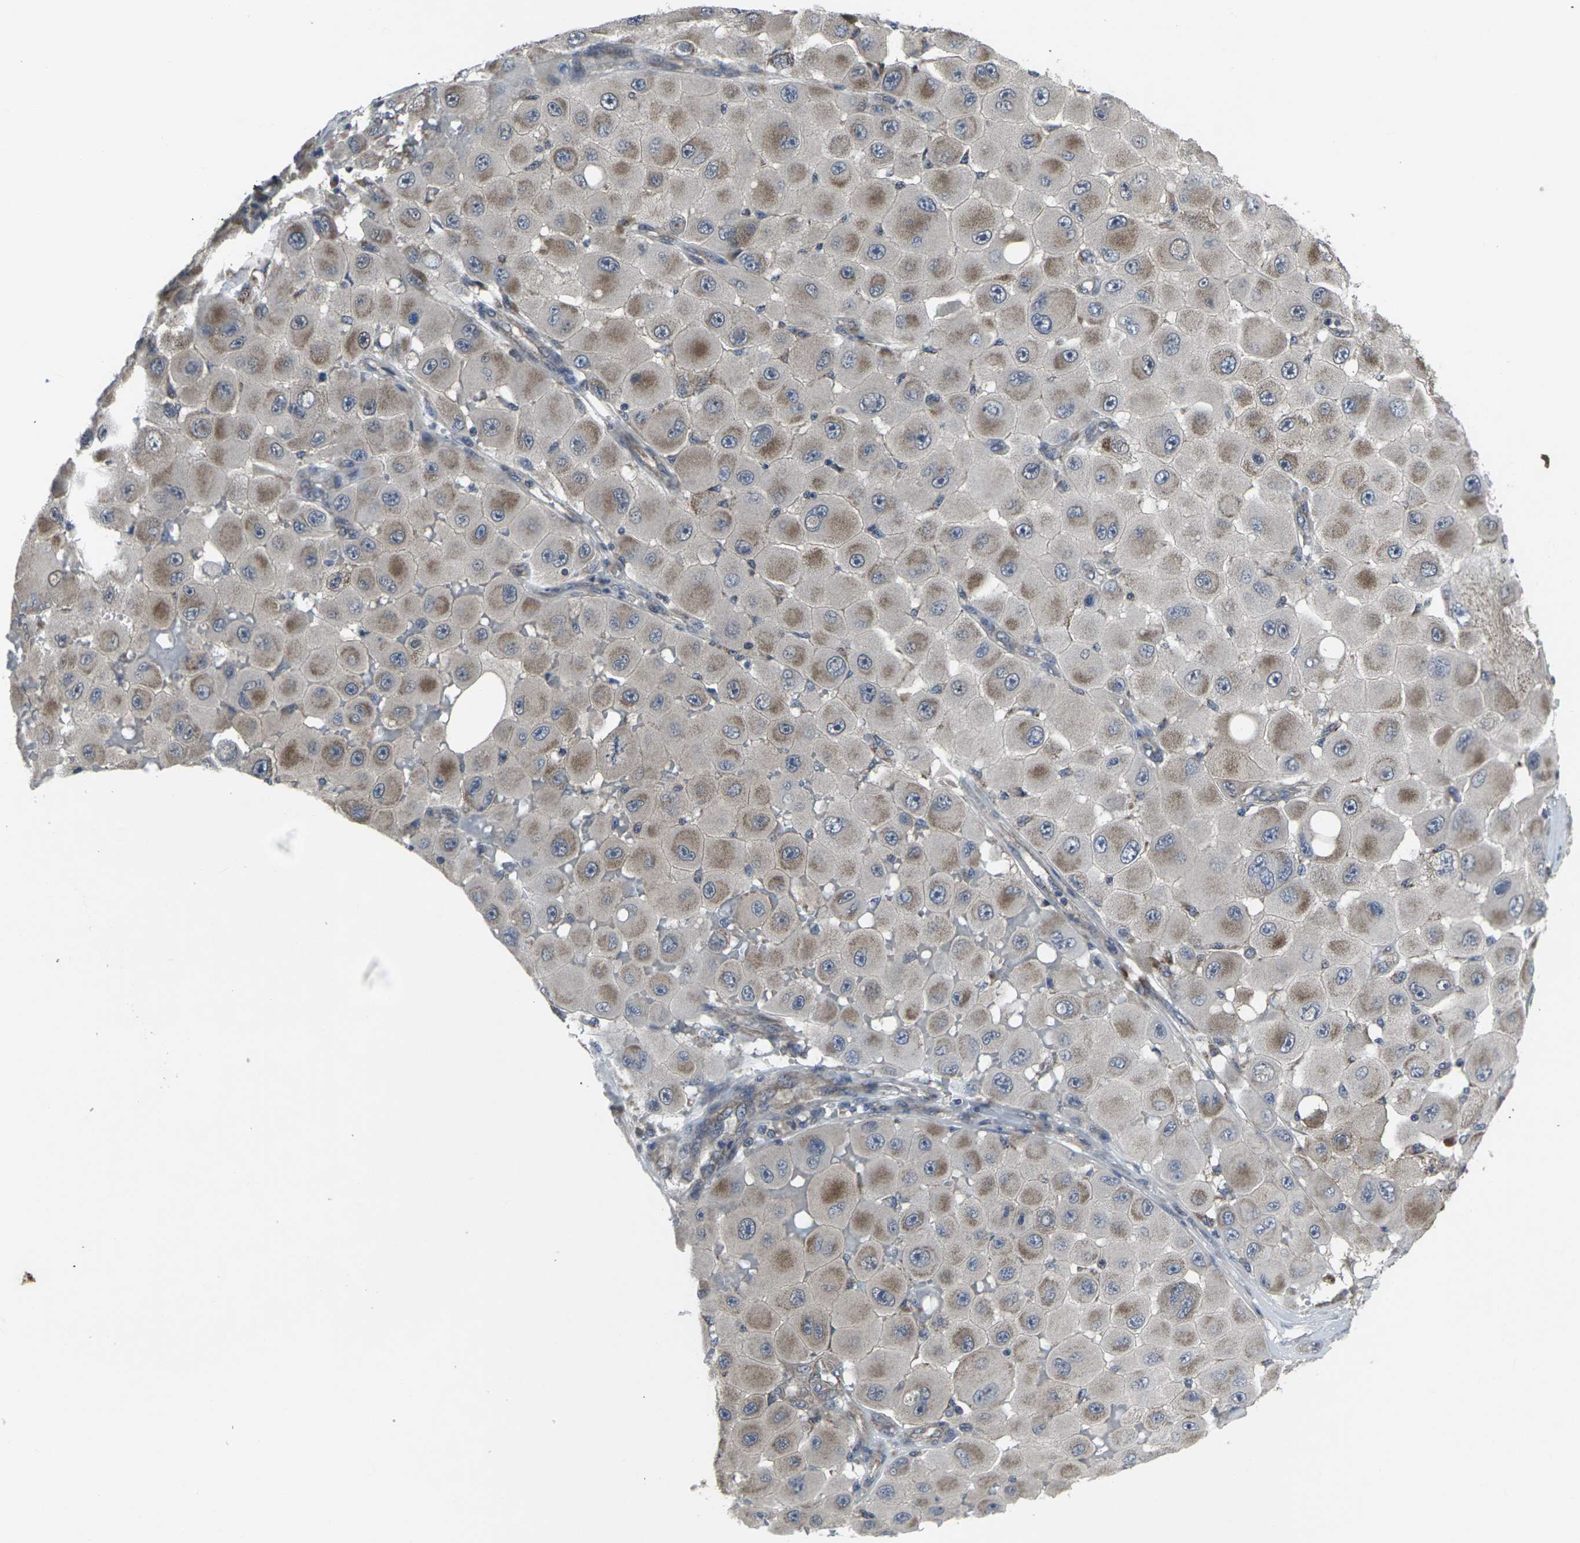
{"staining": {"intensity": "moderate", "quantity": "25%-75%", "location": "cytoplasmic/membranous"}, "tissue": "melanoma", "cell_type": "Tumor cells", "image_type": "cancer", "snomed": [{"axis": "morphology", "description": "Malignant melanoma, NOS"}, {"axis": "topography", "description": "Skin"}], "caption": "Immunohistochemical staining of human malignant melanoma exhibits medium levels of moderate cytoplasmic/membranous positivity in approximately 25%-75% of tumor cells.", "gene": "MAPKAPK2", "patient": {"sex": "female", "age": 81}}